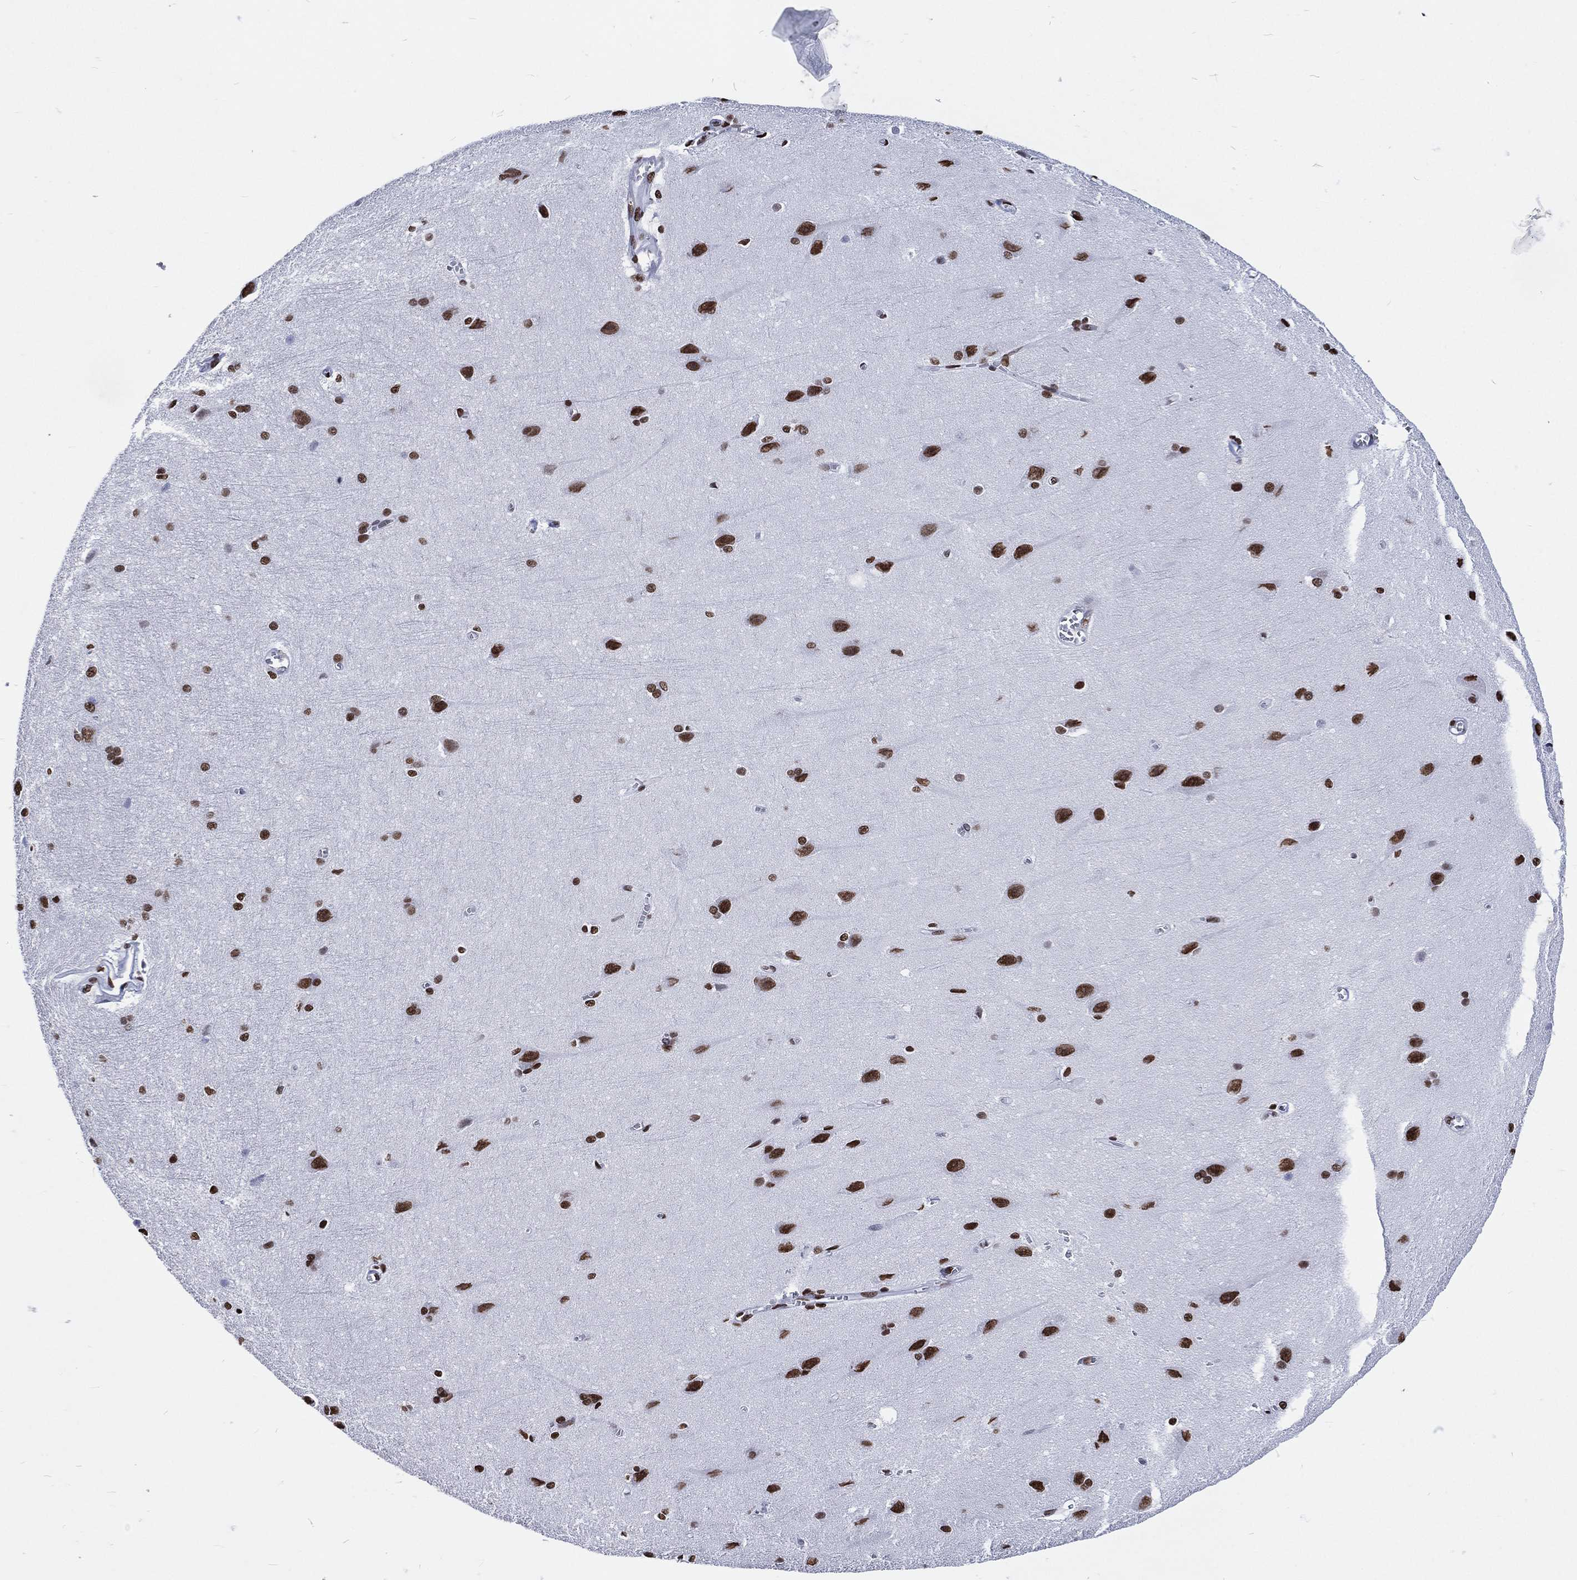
{"staining": {"intensity": "negative", "quantity": "none", "location": "none"}, "tissue": "cerebral cortex", "cell_type": "Endothelial cells", "image_type": "normal", "snomed": [{"axis": "morphology", "description": "Normal tissue, NOS"}, {"axis": "topography", "description": "Cerebral cortex"}], "caption": "Immunohistochemistry of benign human cerebral cortex demonstrates no staining in endothelial cells. (DAB (3,3'-diaminobenzidine) immunohistochemistry (IHC), high magnification).", "gene": "RETREG2", "patient": {"sex": "male", "age": 37}}